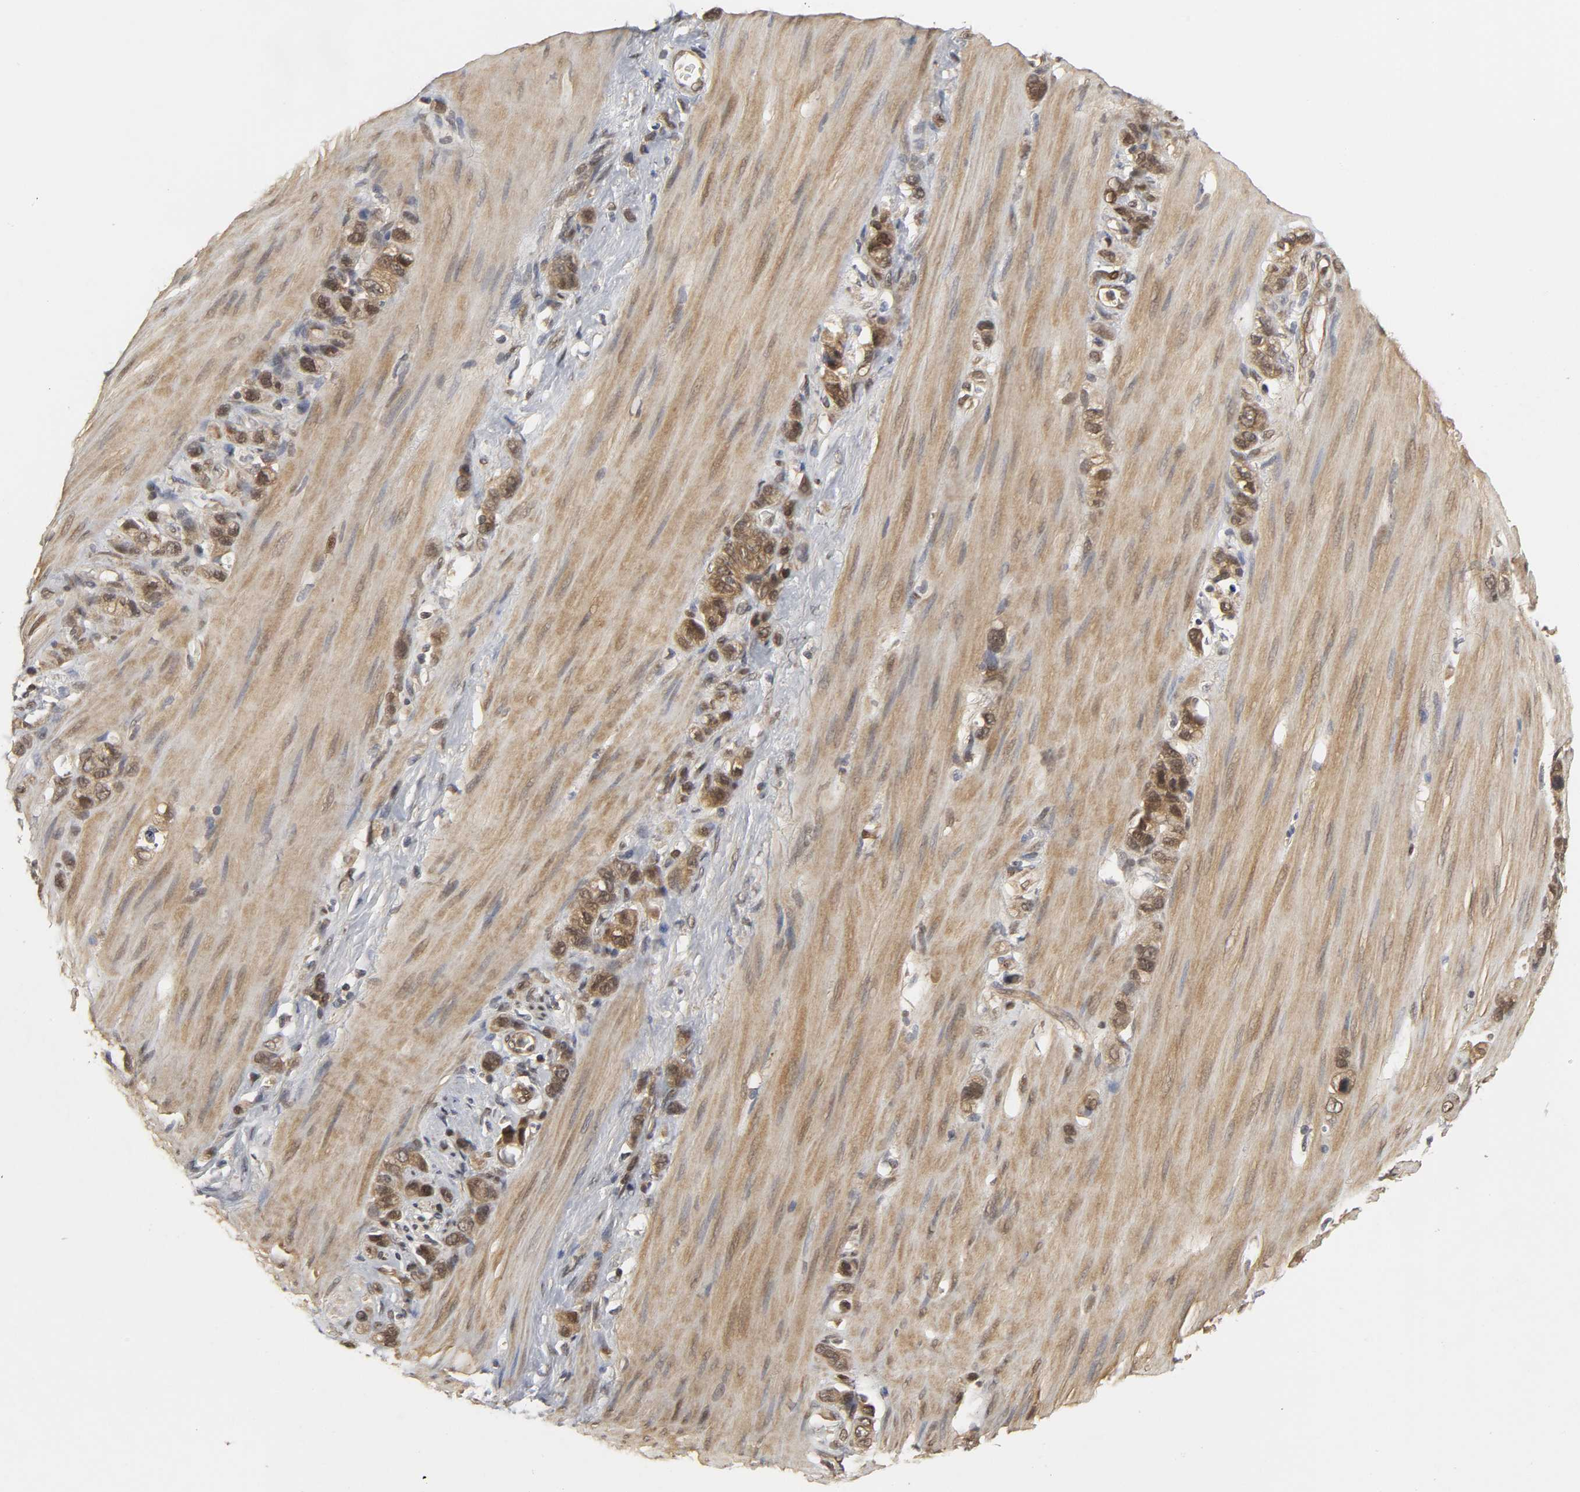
{"staining": {"intensity": "moderate", "quantity": ">75%", "location": "cytoplasmic/membranous,nuclear"}, "tissue": "stomach cancer", "cell_type": "Tumor cells", "image_type": "cancer", "snomed": [{"axis": "morphology", "description": "Normal tissue, NOS"}, {"axis": "morphology", "description": "Adenocarcinoma, NOS"}, {"axis": "morphology", "description": "Adenocarcinoma, High grade"}, {"axis": "topography", "description": "Stomach, upper"}, {"axis": "topography", "description": "Stomach"}], "caption": "Brown immunohistochemical staining in human adenocarcinoma (stomach) demonstrates moderate cytoplasmic/membranous and nuclear positivity in about >75% of tumor cells.", "gene": "PARK7", "patient": {"sex": "female", "age": 65}}